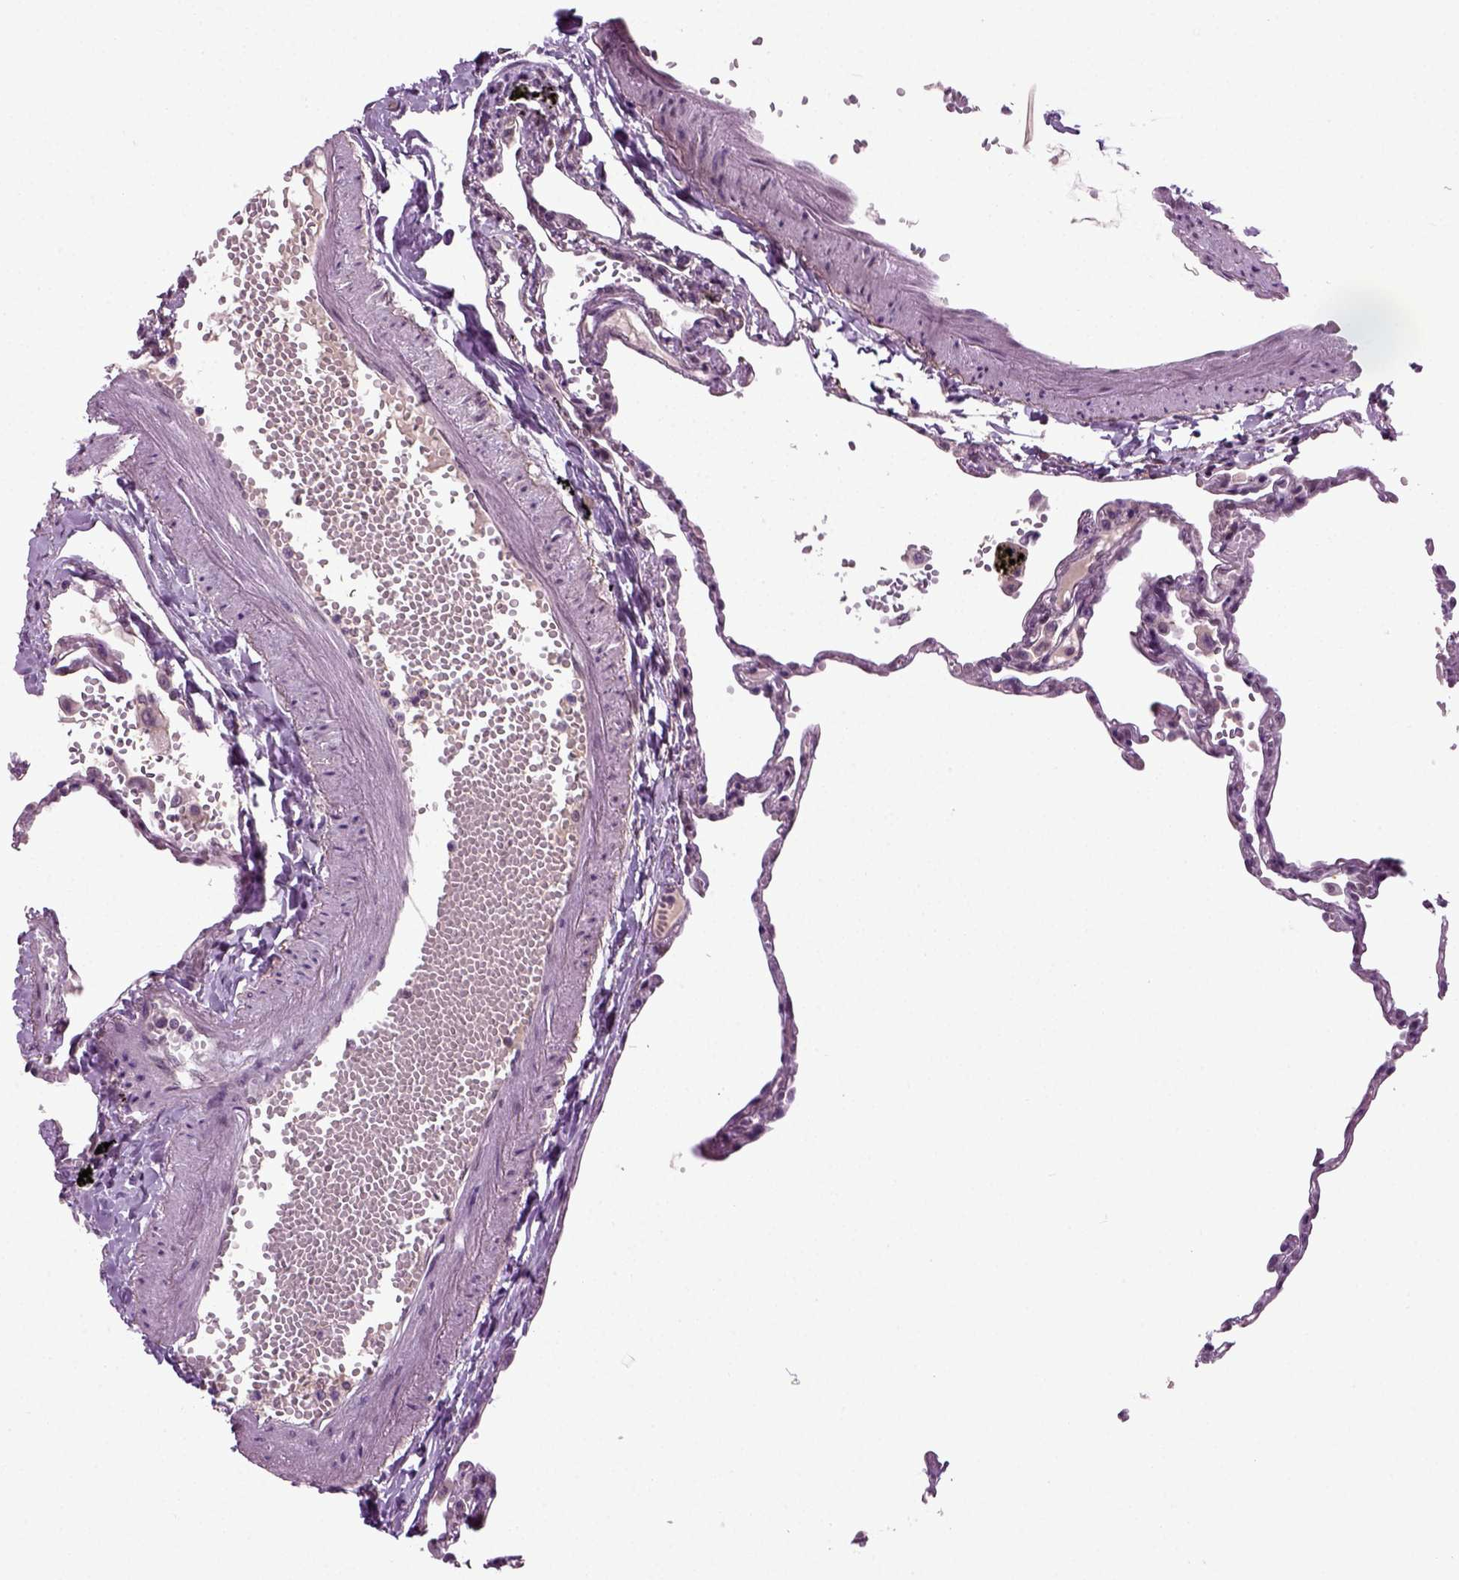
{"staining": {"intensity": "moderate", "quantity": "<25%", "location": "nuclear"}, "tissue": "lung", "cell_type": "Alveolar cells", "image_type": "normal", "snomed": [{"axis": "morphology", "description": "Normal tissue, NOS"}, {"axis": "topography", "description": "Lung"}], "caption": "High-magnification brightfield microscopy of benign lung stained with DAB (3,3'-diaminobenzidine) (brown) and counterstained with hematoxylin (blue). alveolar cells exhibit moderate nuclear staining is present in about<25% of cells. (DAB (3,3'-diaminobenzidine) IHC, brown staining for protein, blue staining for nuclei).", "gene": "RCOR3", "patient": {"sex": "male", "age": 78}}